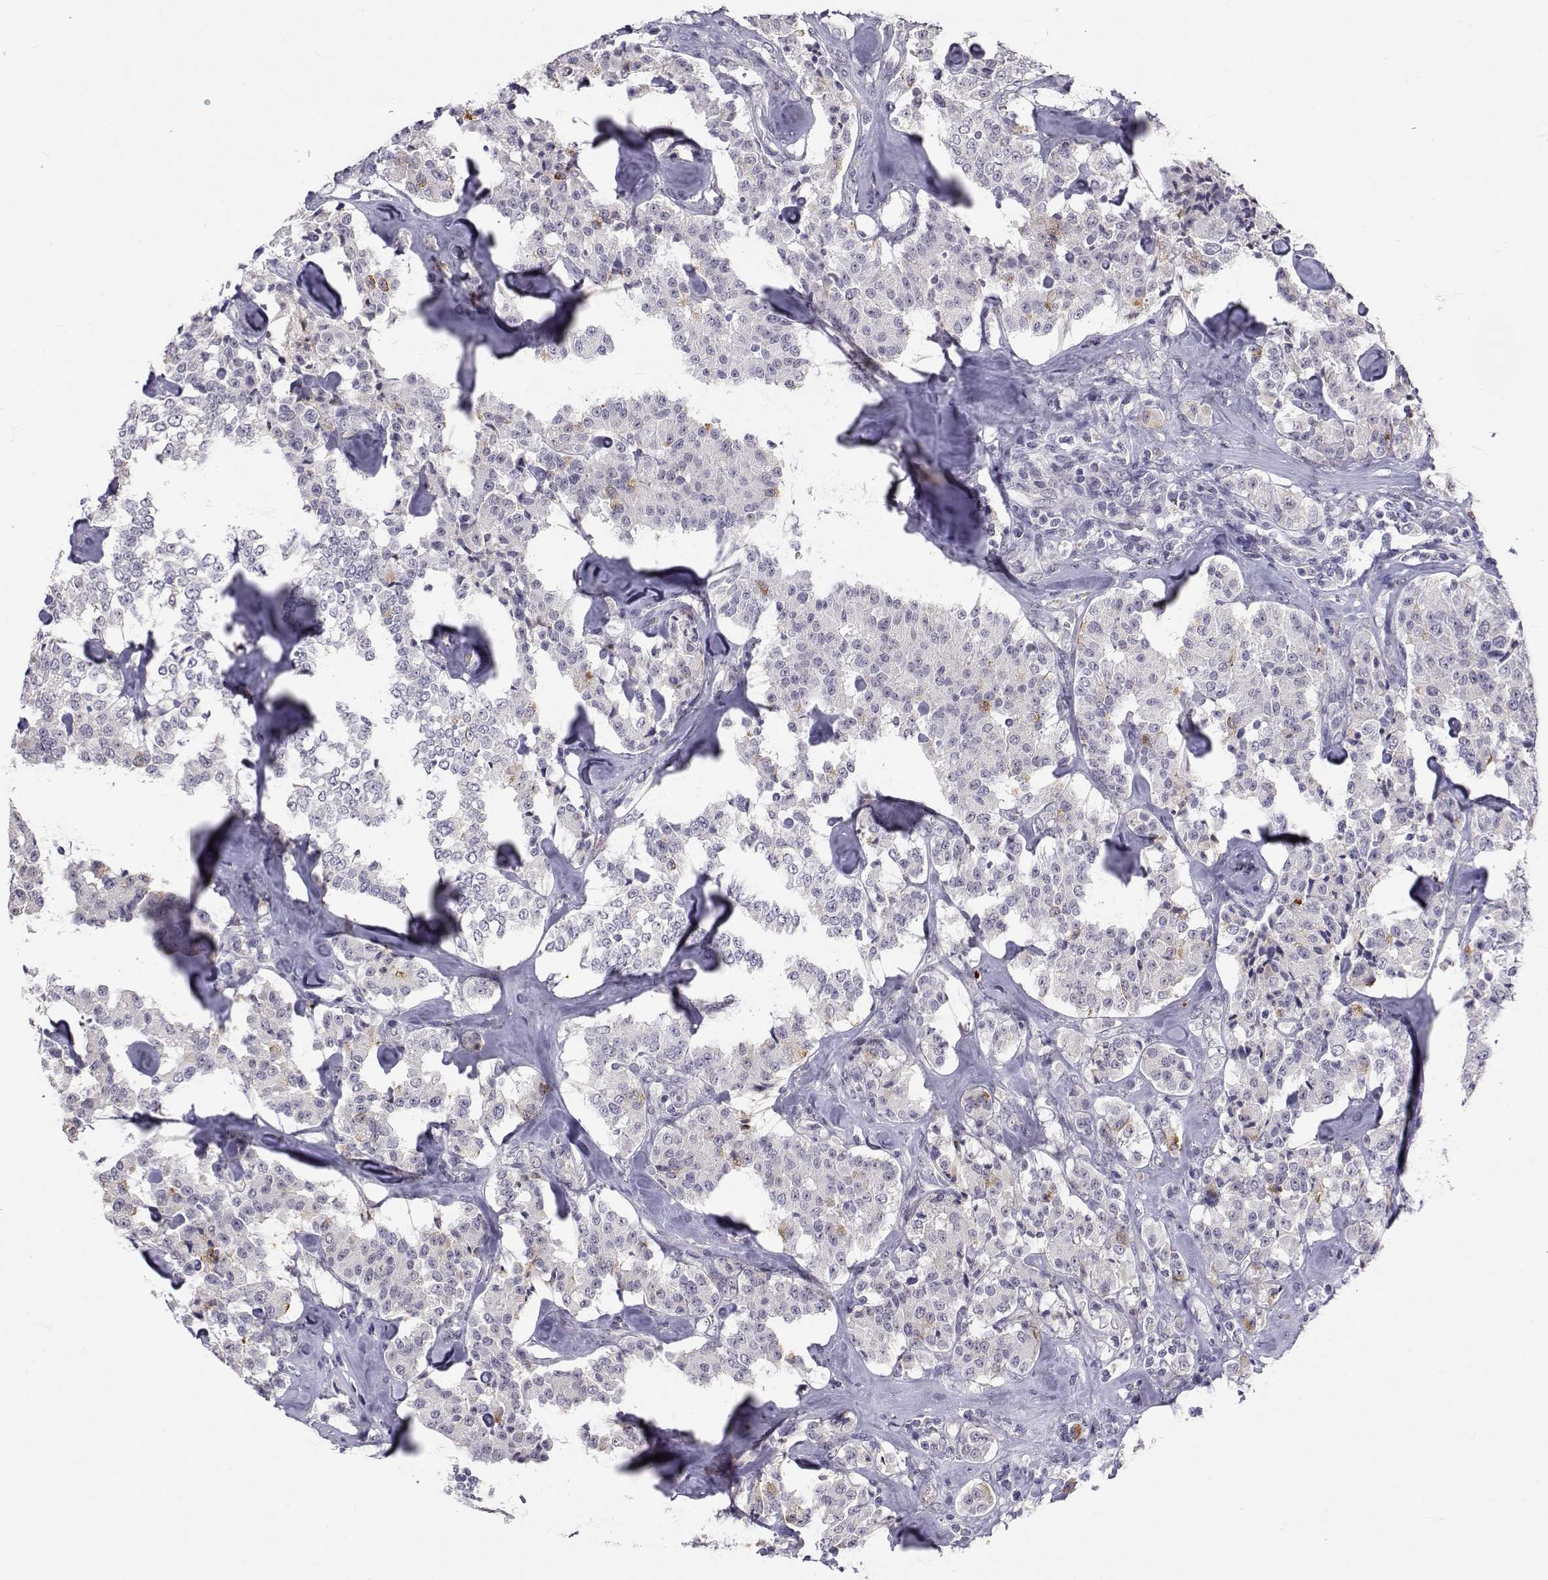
{"staining": {"intensity": "weak", "quantity": "<25%", "location": "cytoplasmic/membranous"}, "tissue": "carcinoid", "cell_type": "Tumor cells", "image_type": "cancer", "snomed": [{"axis": "morphology", "description": "Carcinoid, malignant, NOS"}, {"axis": "topography", "description": "Pancreas"}], "caption": "DAB (3,3'-diaminobenzidine) immunohistochemical staining of human malignant carcinoid reveals no significant expression in tumor cells.", "gene": "SLC6A3", "patient": {"sex": "male", "age": 41}}